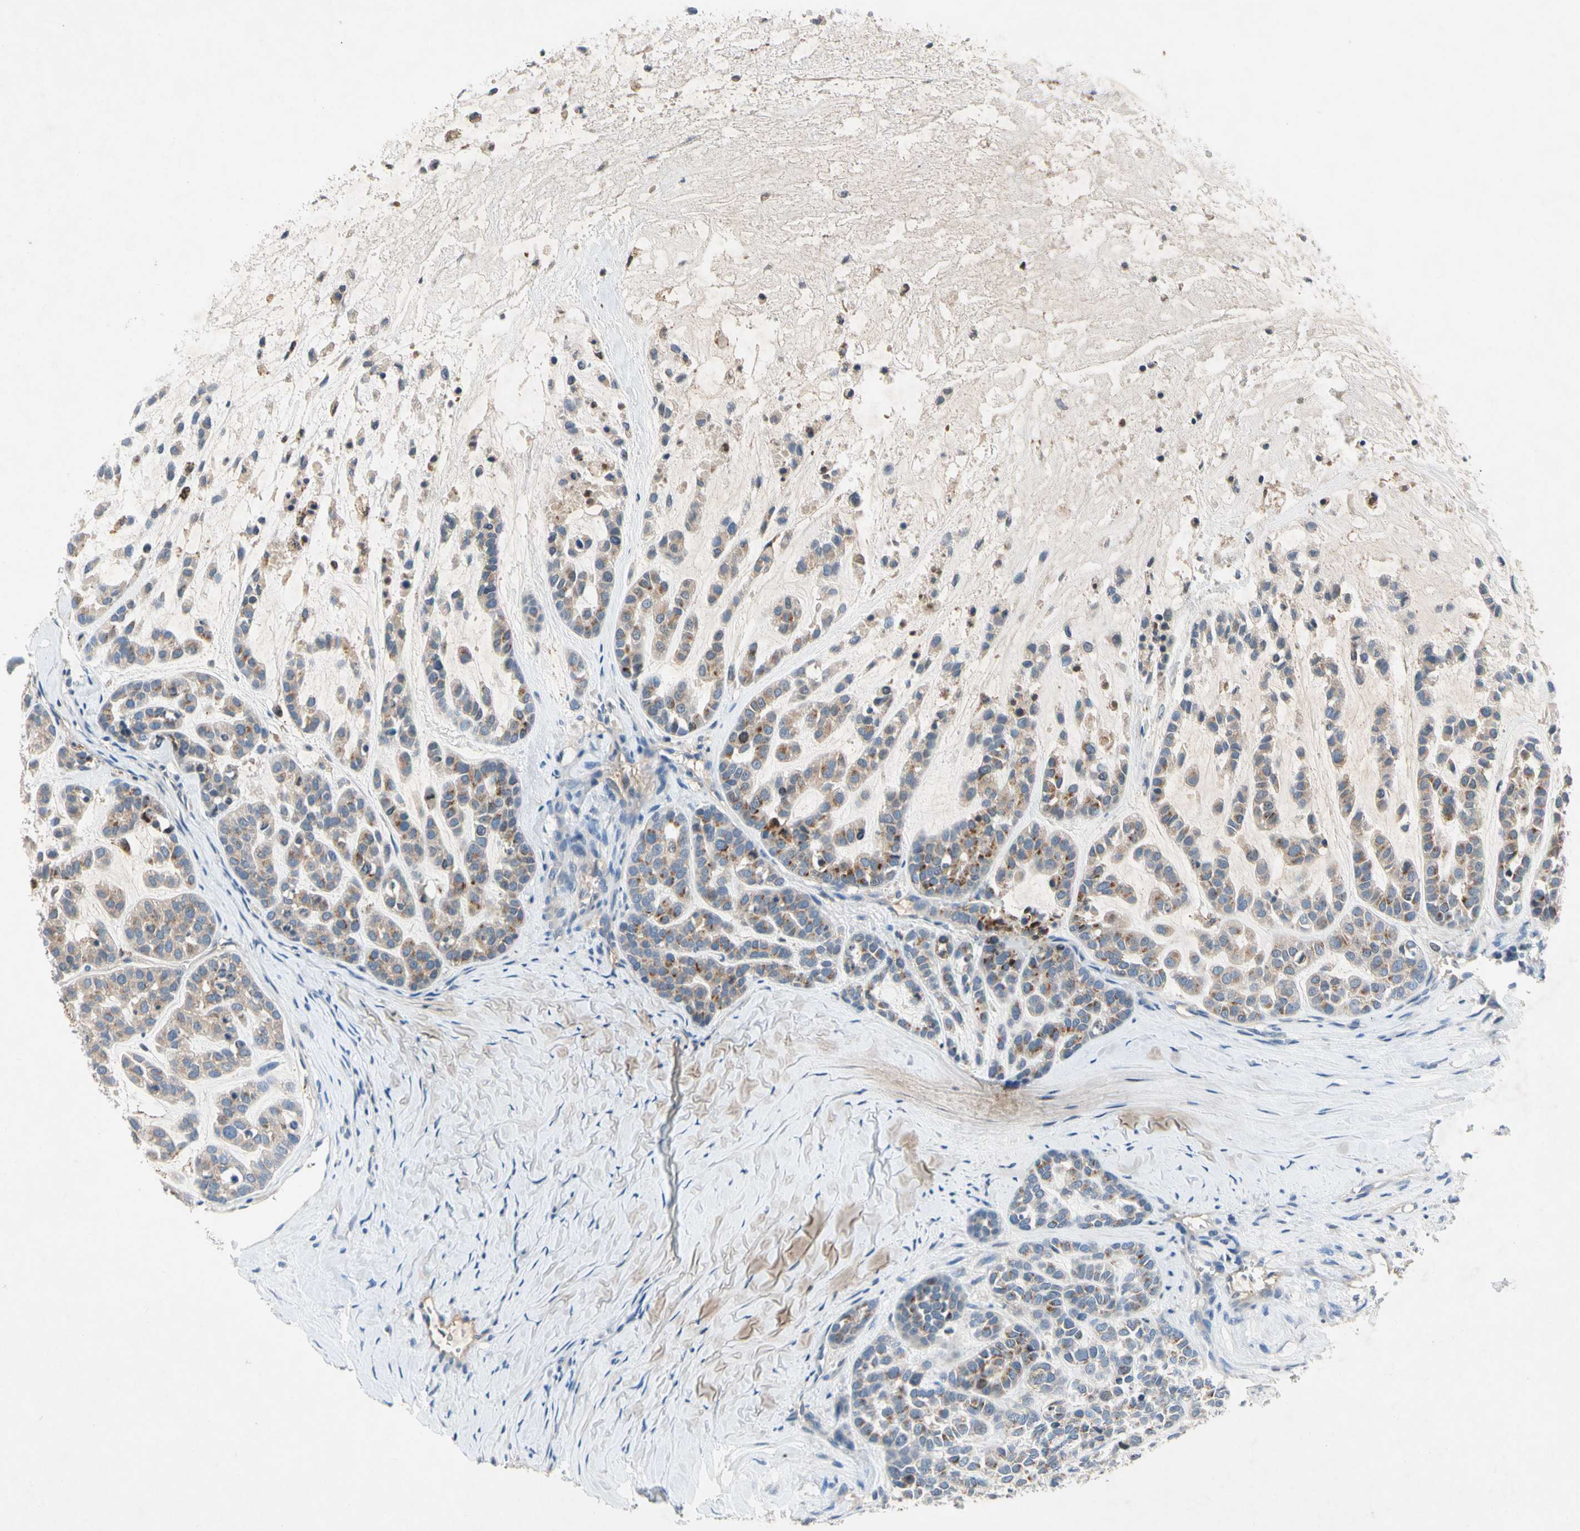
{"staining": {"intensity": "moderate", "quantity": ">75%", "location": "cytoplasmic/membranous"}, "tissue": "head and neck cancer", "cell_type": "Tumor cells", "image_type": "cancer", "snomed": [{"axis": "morphology", "description": "Adenocarcinoma, NOS"}, {"axis": "morphology", "description": "Adenoma, NOS"}, {"axis": "topography", "description": "Head-Neck"}], "caption": "Immunohistochemistry (IHC) of human head and neck cancer exhibits medium levels of moderate cytoplasmic/membranous staining in approximately >75% of tumor cells.", "gene": "NDFIP2", "patient": {"sex": "female", "age": 55}}